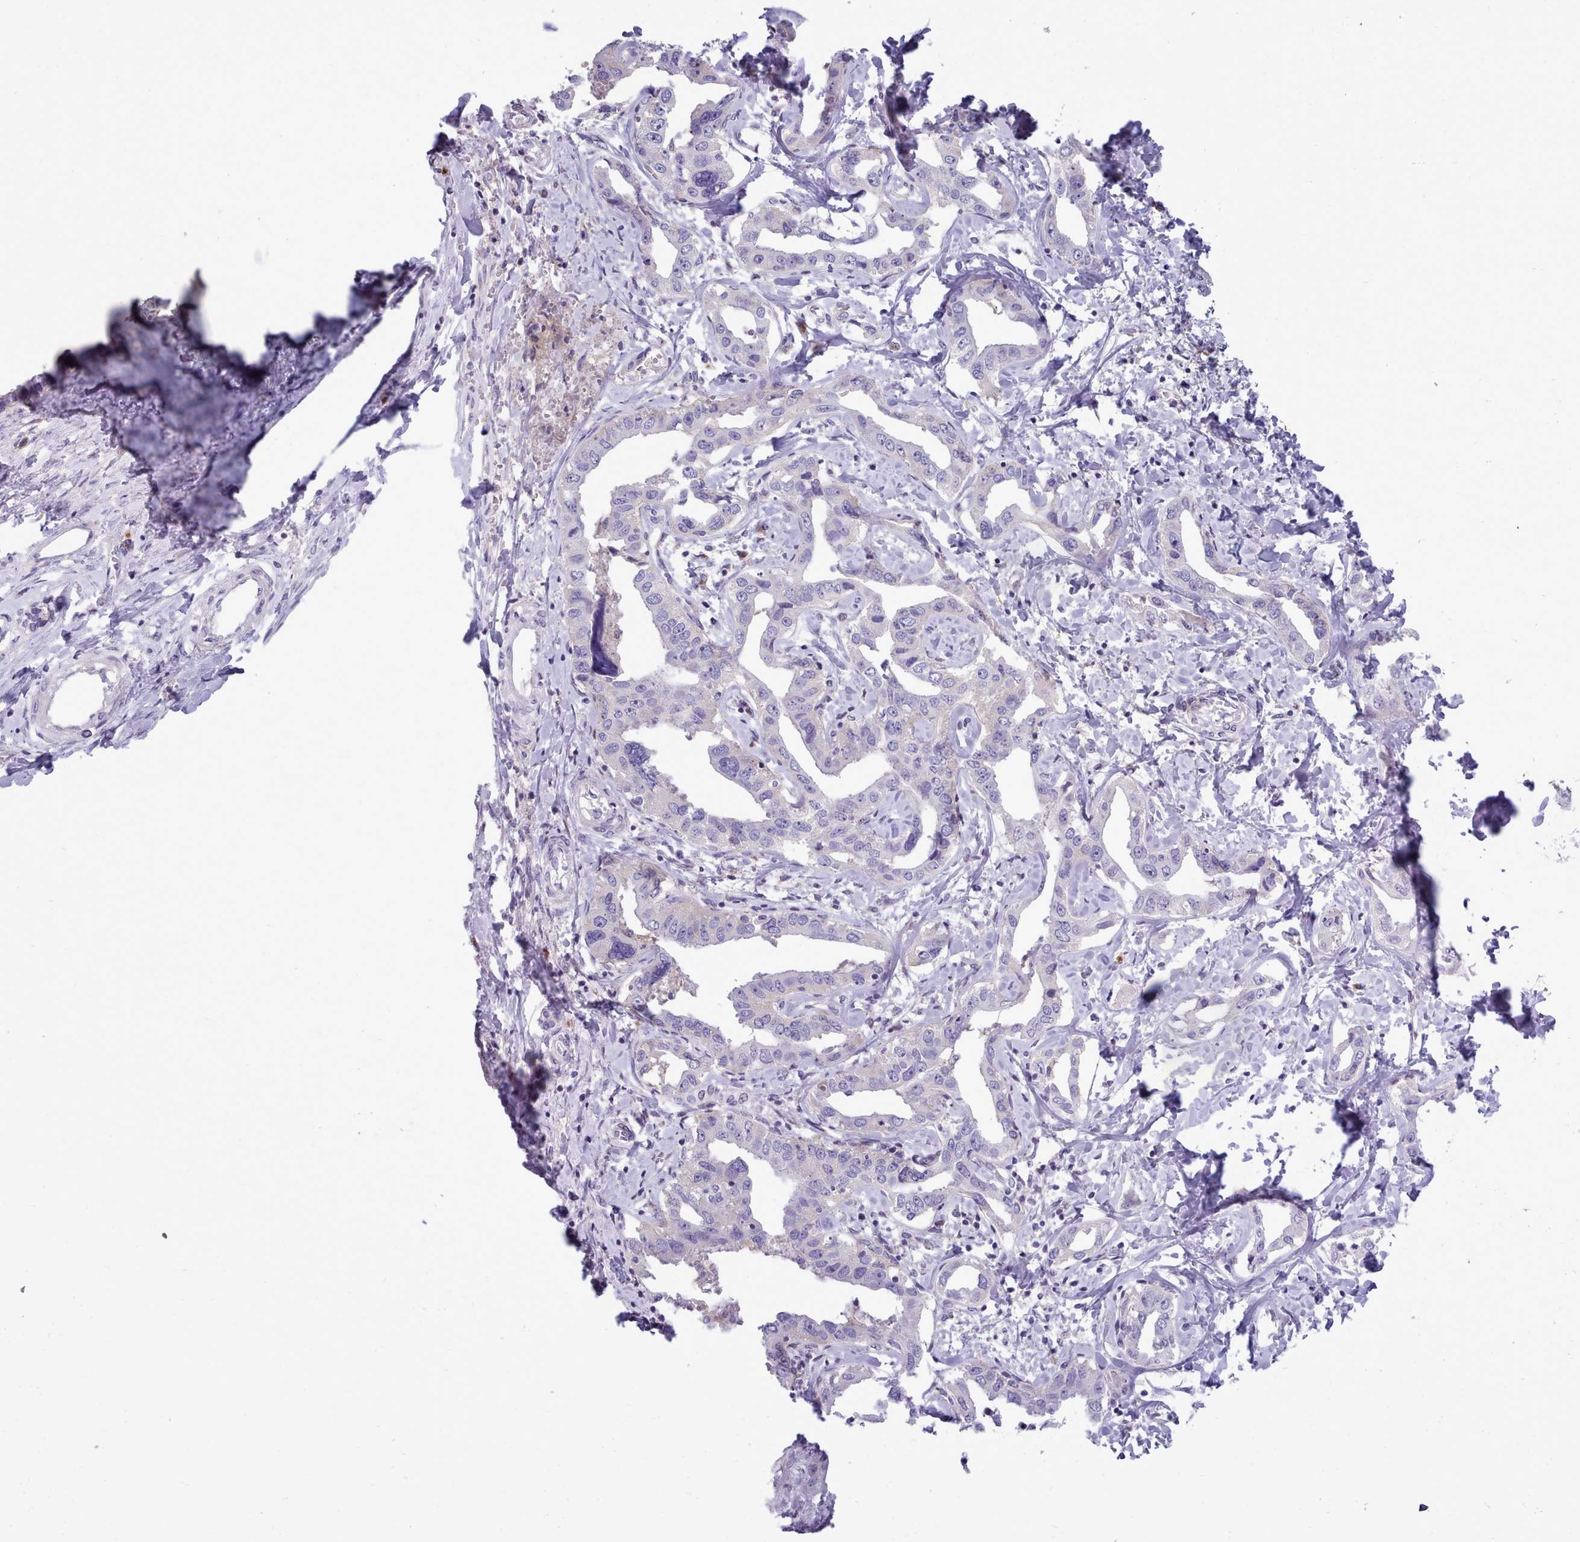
{"staining": {"intensity": "negative", "quantity": "none", "location": "none"}, "tissue": "liver cancer", "cell_type": "Tumor cells", "image_type": "cancer", "snomed": [{"axis": "morphology", "description": "Cholangiocarcinoma"}, {"axis": "topography", "description": "Liver"}], "caption": "This photomicrograph is of liver cancer stained with immunohistochemistry to label a protein in brown with the nuclei are counter-stained blue. There is no expression in tumor cells.", "gene": "MYRFL", "patient": {"sex": "male", "age": 59}}